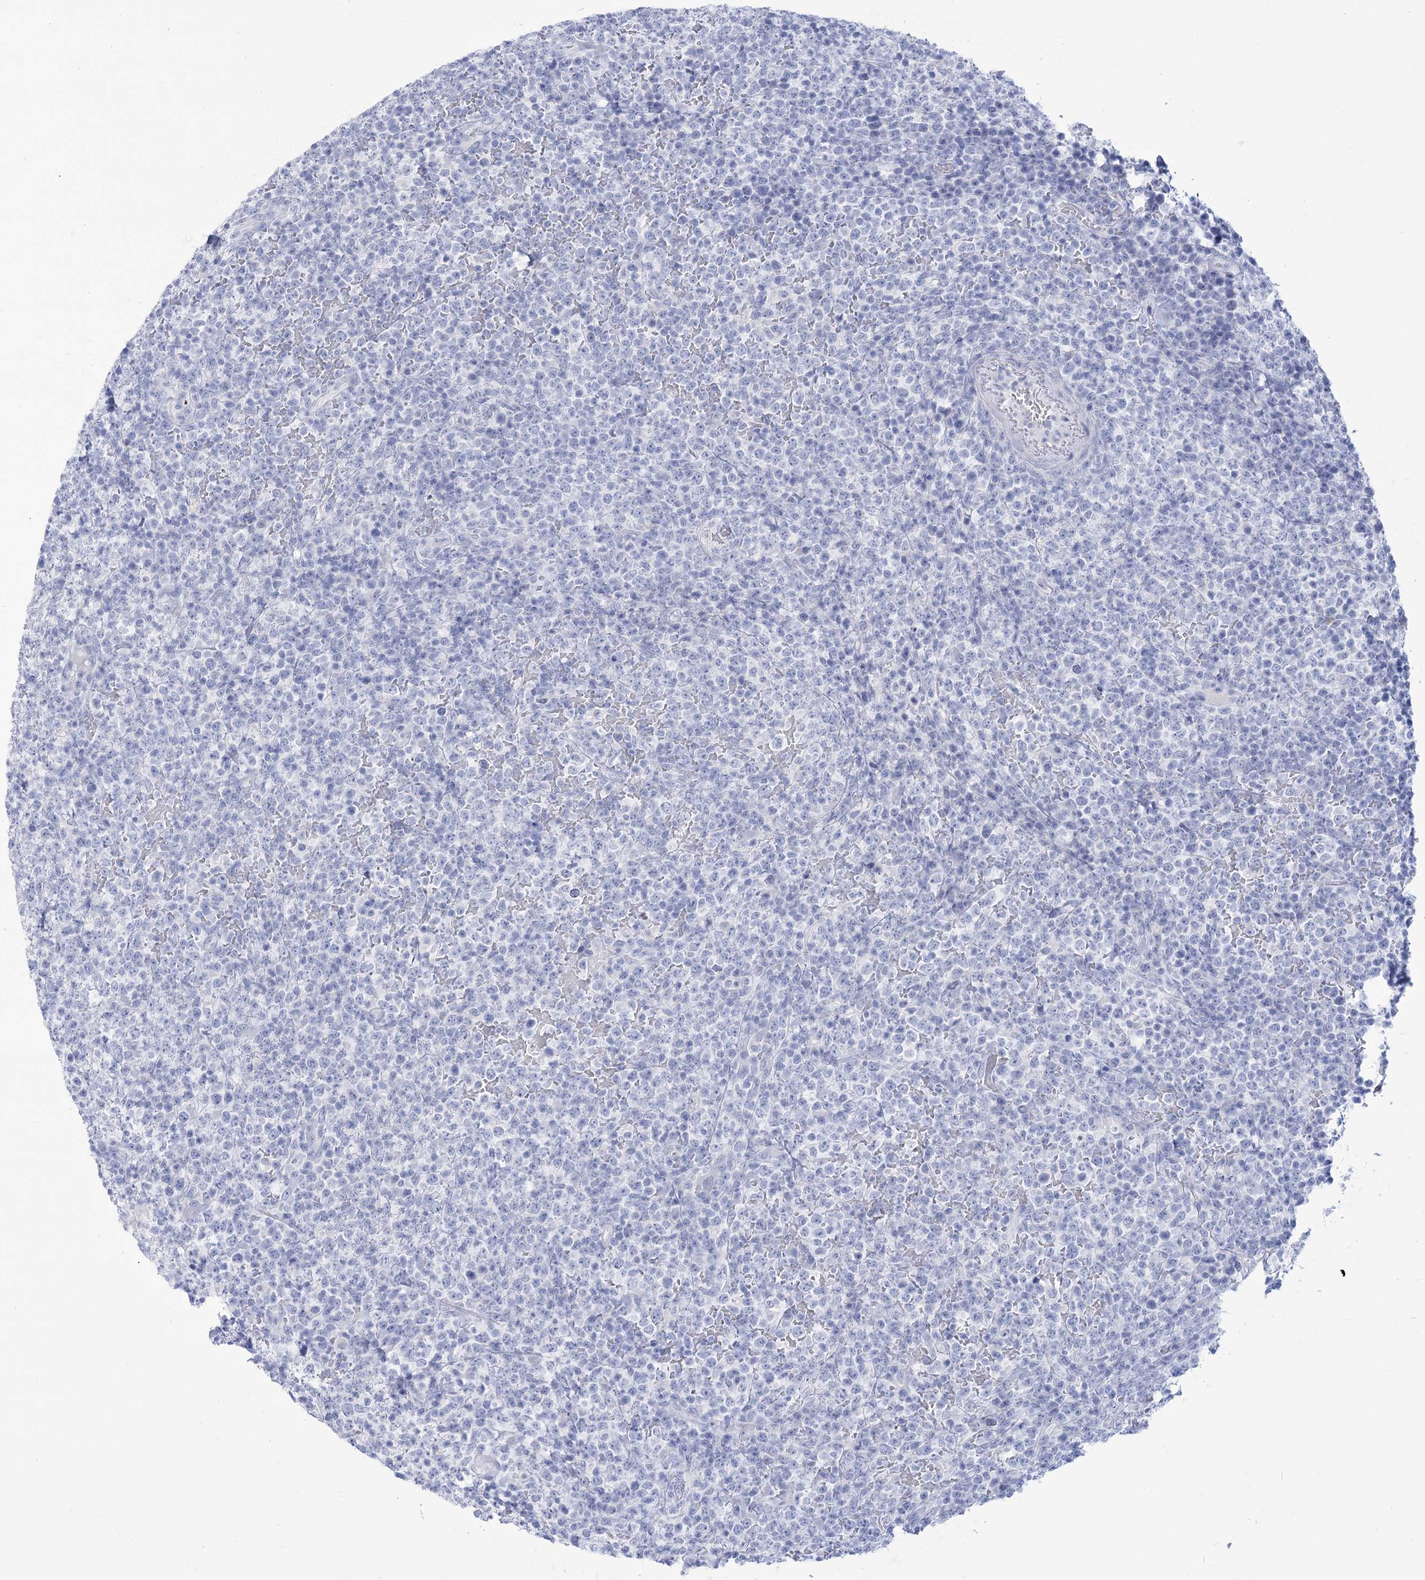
{"staining": {"intensity": "negative", "quantity": "none", "location": "none"}, "tissue": "lymphoma", "cell_type": "Tumor cells", "image_type": "cancer", "snomed": [{"axis": "morphology", "description": "Malignant lymphoma, non-Hodgkin's type, High grade"}, {"axis": "topography", "description": "Colon"}], "caption": "Immunohistochemistry (IHC) histopathology image of neoplastic tissue: human lymphoma stained with DAB (3,3'-diaminobenzidine) demonstrates no significant protein positivity in tumor cells. (IHC, brightfield microscopy, high magnification).", "gene": "PBLD", "patient": {"sex": "female", "age": 53}}